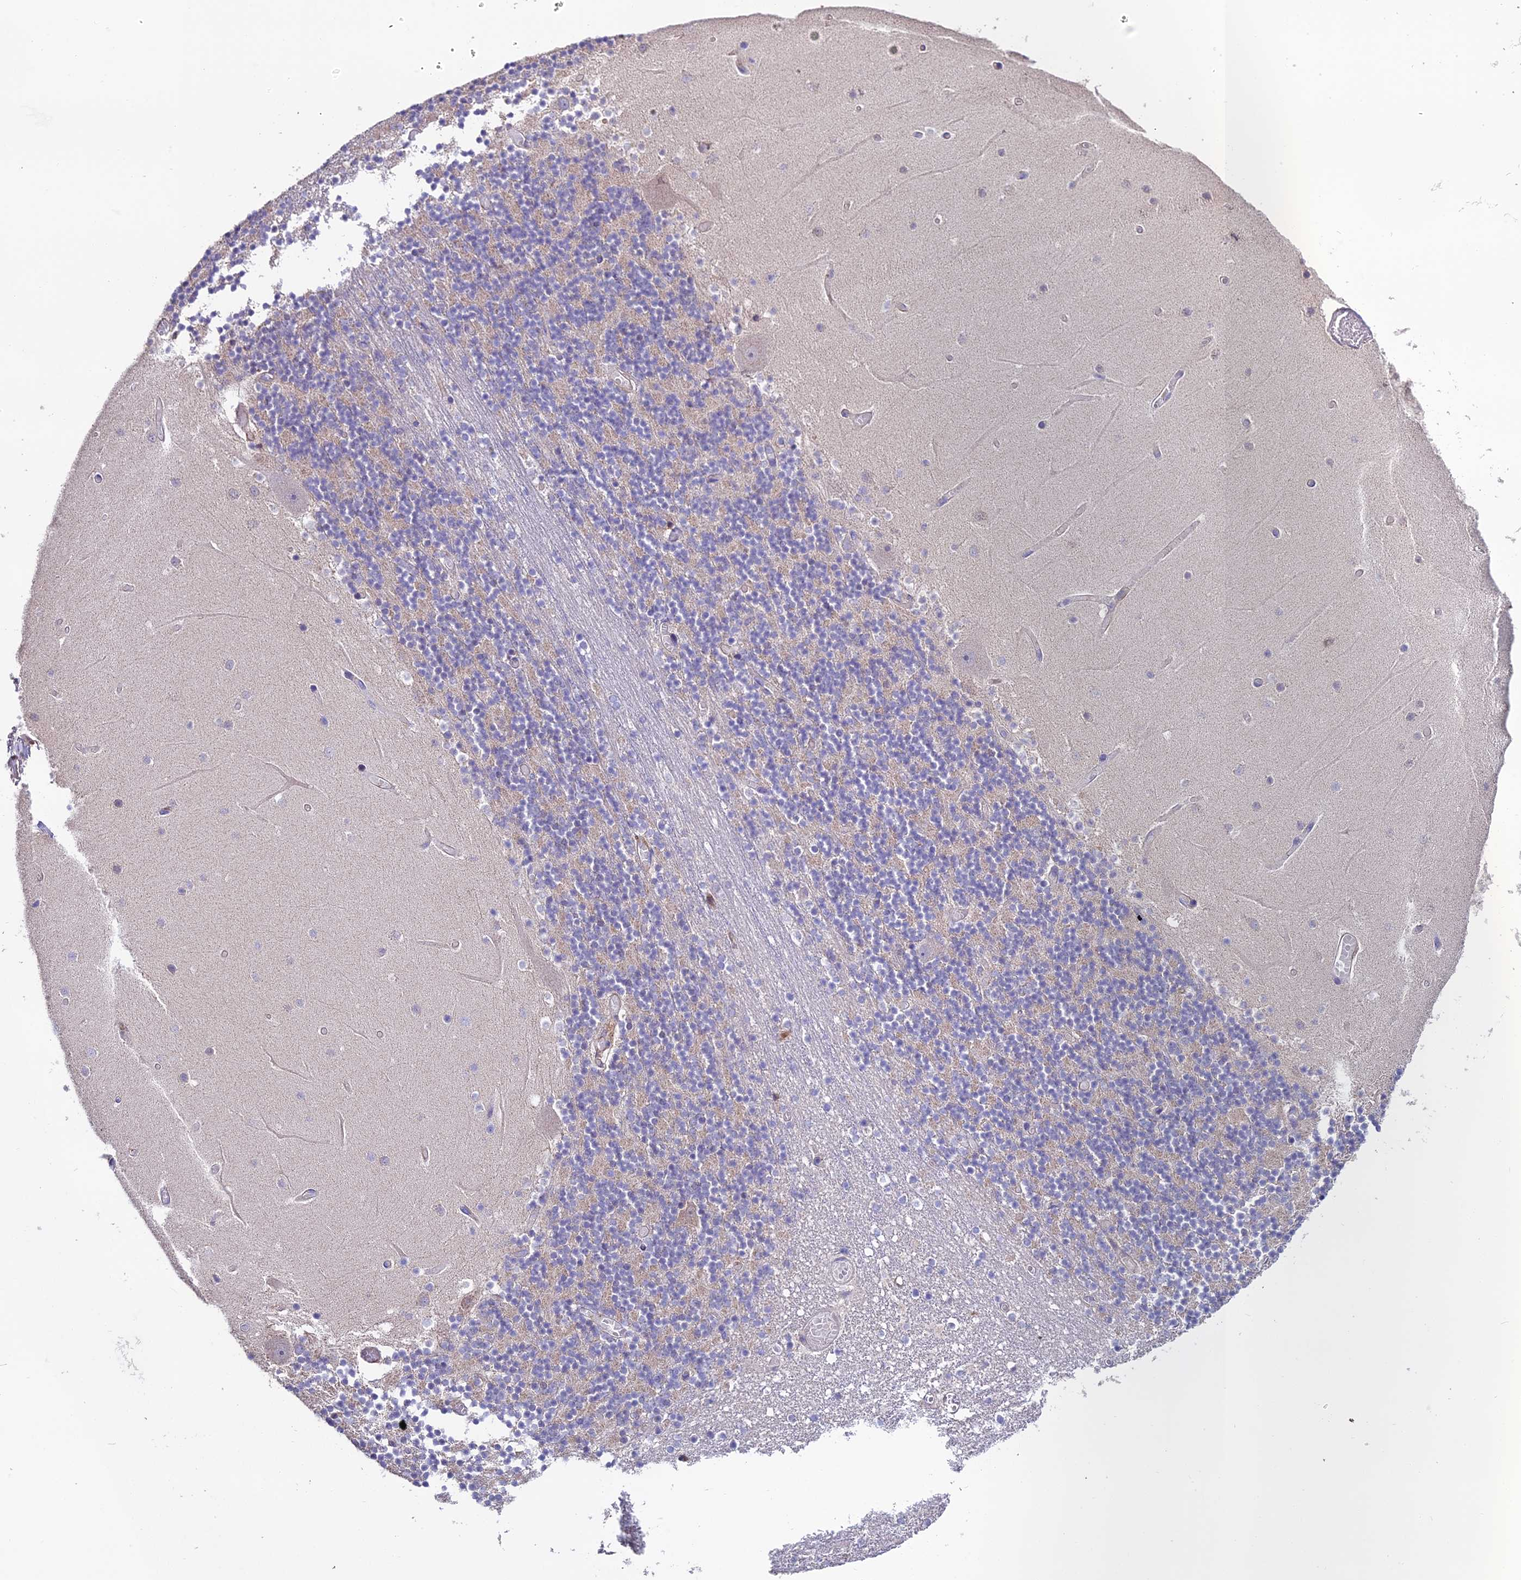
{"staining": {"intensity": "negative", "quantity": "none", "location": "none"}, "tissue": "cerebellum", "cell_type": "Cells in granular layer", "image_type": "normal", "snomed": [{"axis": "morphology", "description": "Normal tissue, NOS"}, {"axis": "topography", "description": "Cerebellum"}], "caption": "Cells in granular layer show no significant expression in normal cerebellum. Nuclei are stained in blue.", "gene": "BEX4", "patient": {"sex": "female", "age": 28}}